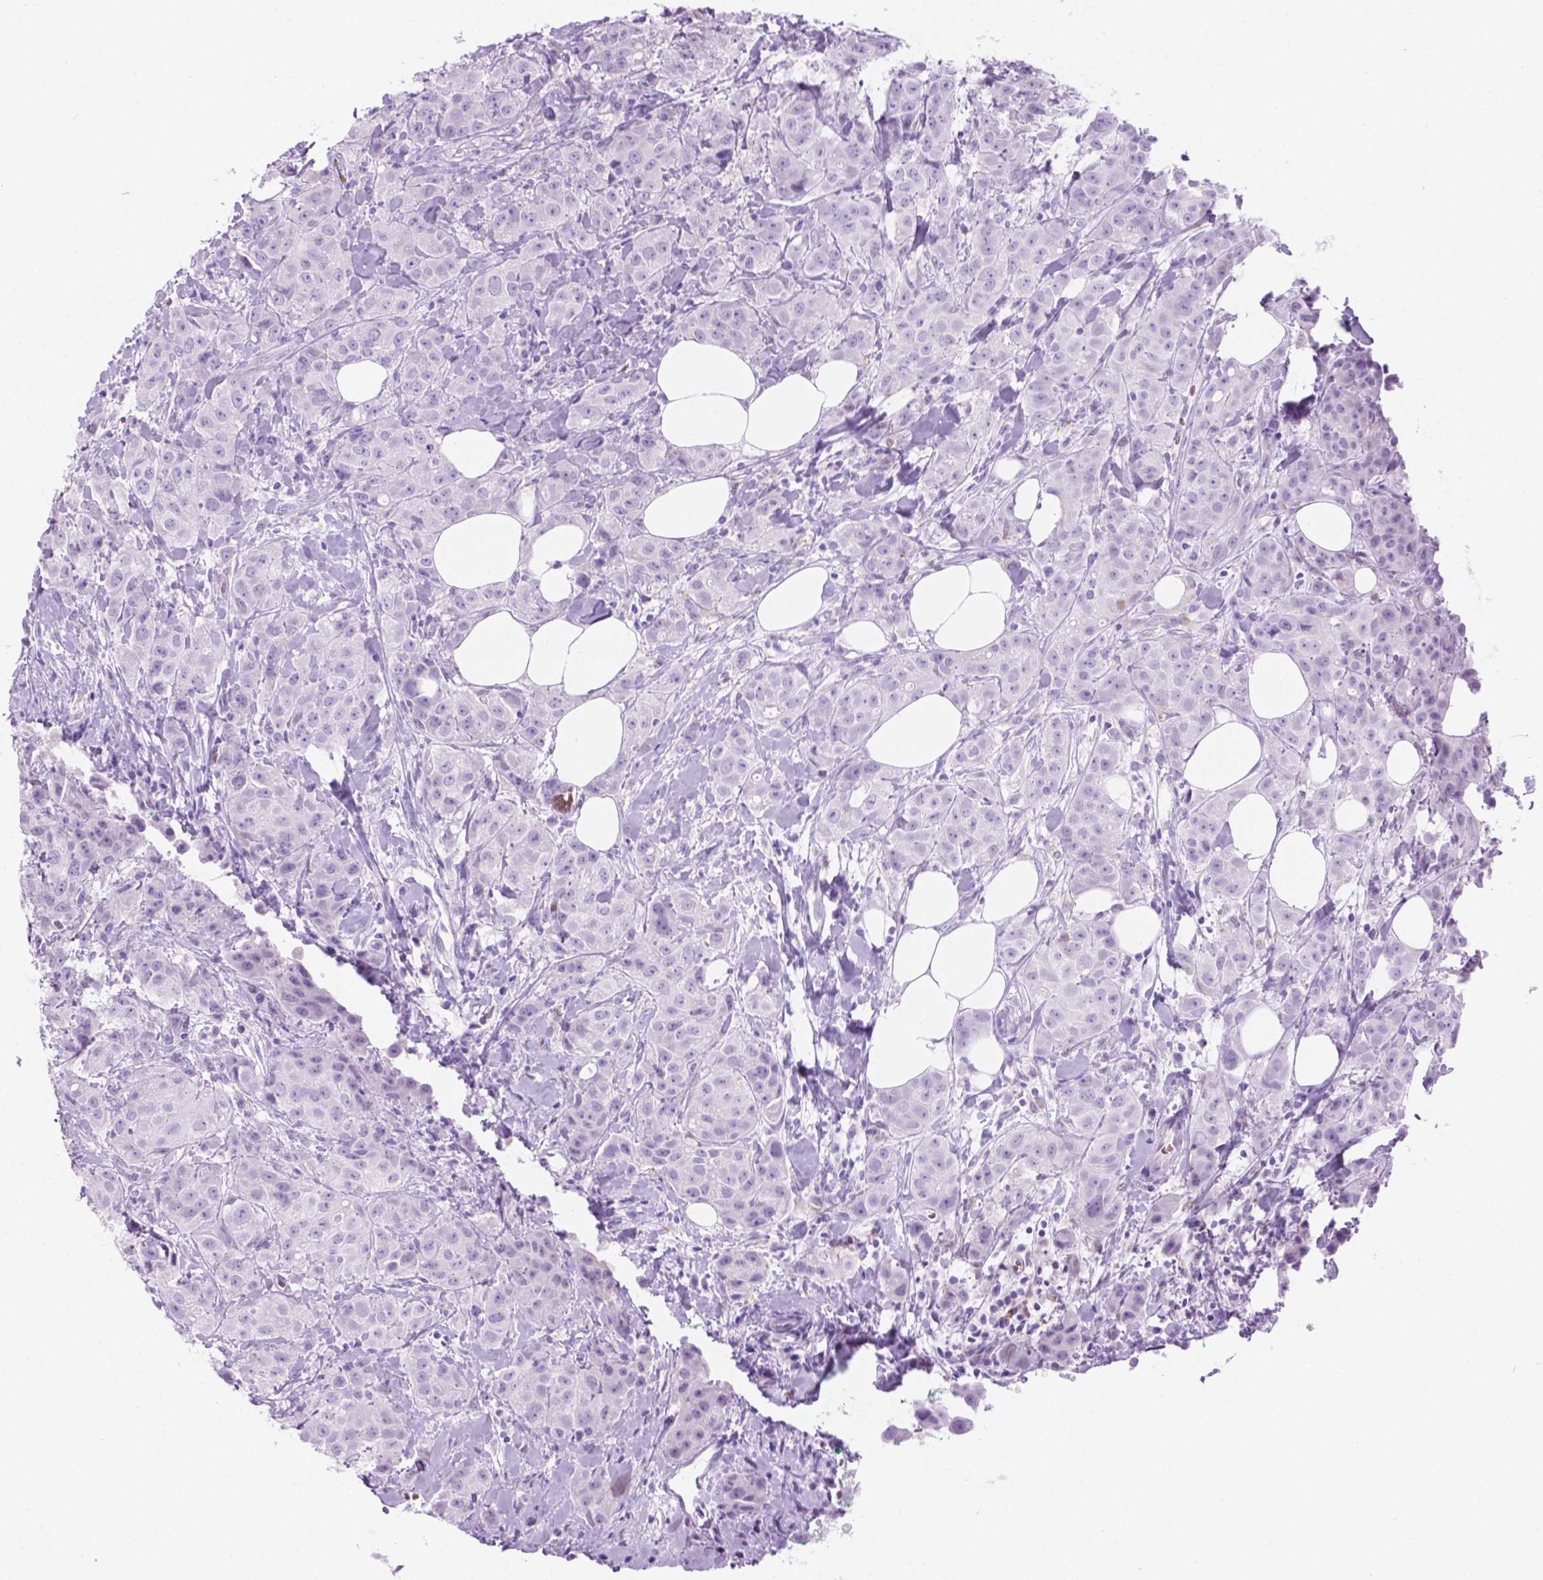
{"staining": {"intensity": "negative", "quantity": "none", "location": "none"}, "tissue": "breast cancer", "cell_type": "Tumor cells", "image_type": "cancer", "snomed": [{"axis": "morphology", "description": "Duct carcinoma"}, {"axis": "topography", "description": "Breast"}], "caption": "This photomicrograph is of breast cancer (invasive ductal carcinoma) stained with immunohistochemistry (IHC) to label a protein in brown with the nuclei are counter-stained blue. There is no expression in tumor cells.", "gene": "GRIN2B", "patient": {"sex": "female", "age": 43}}